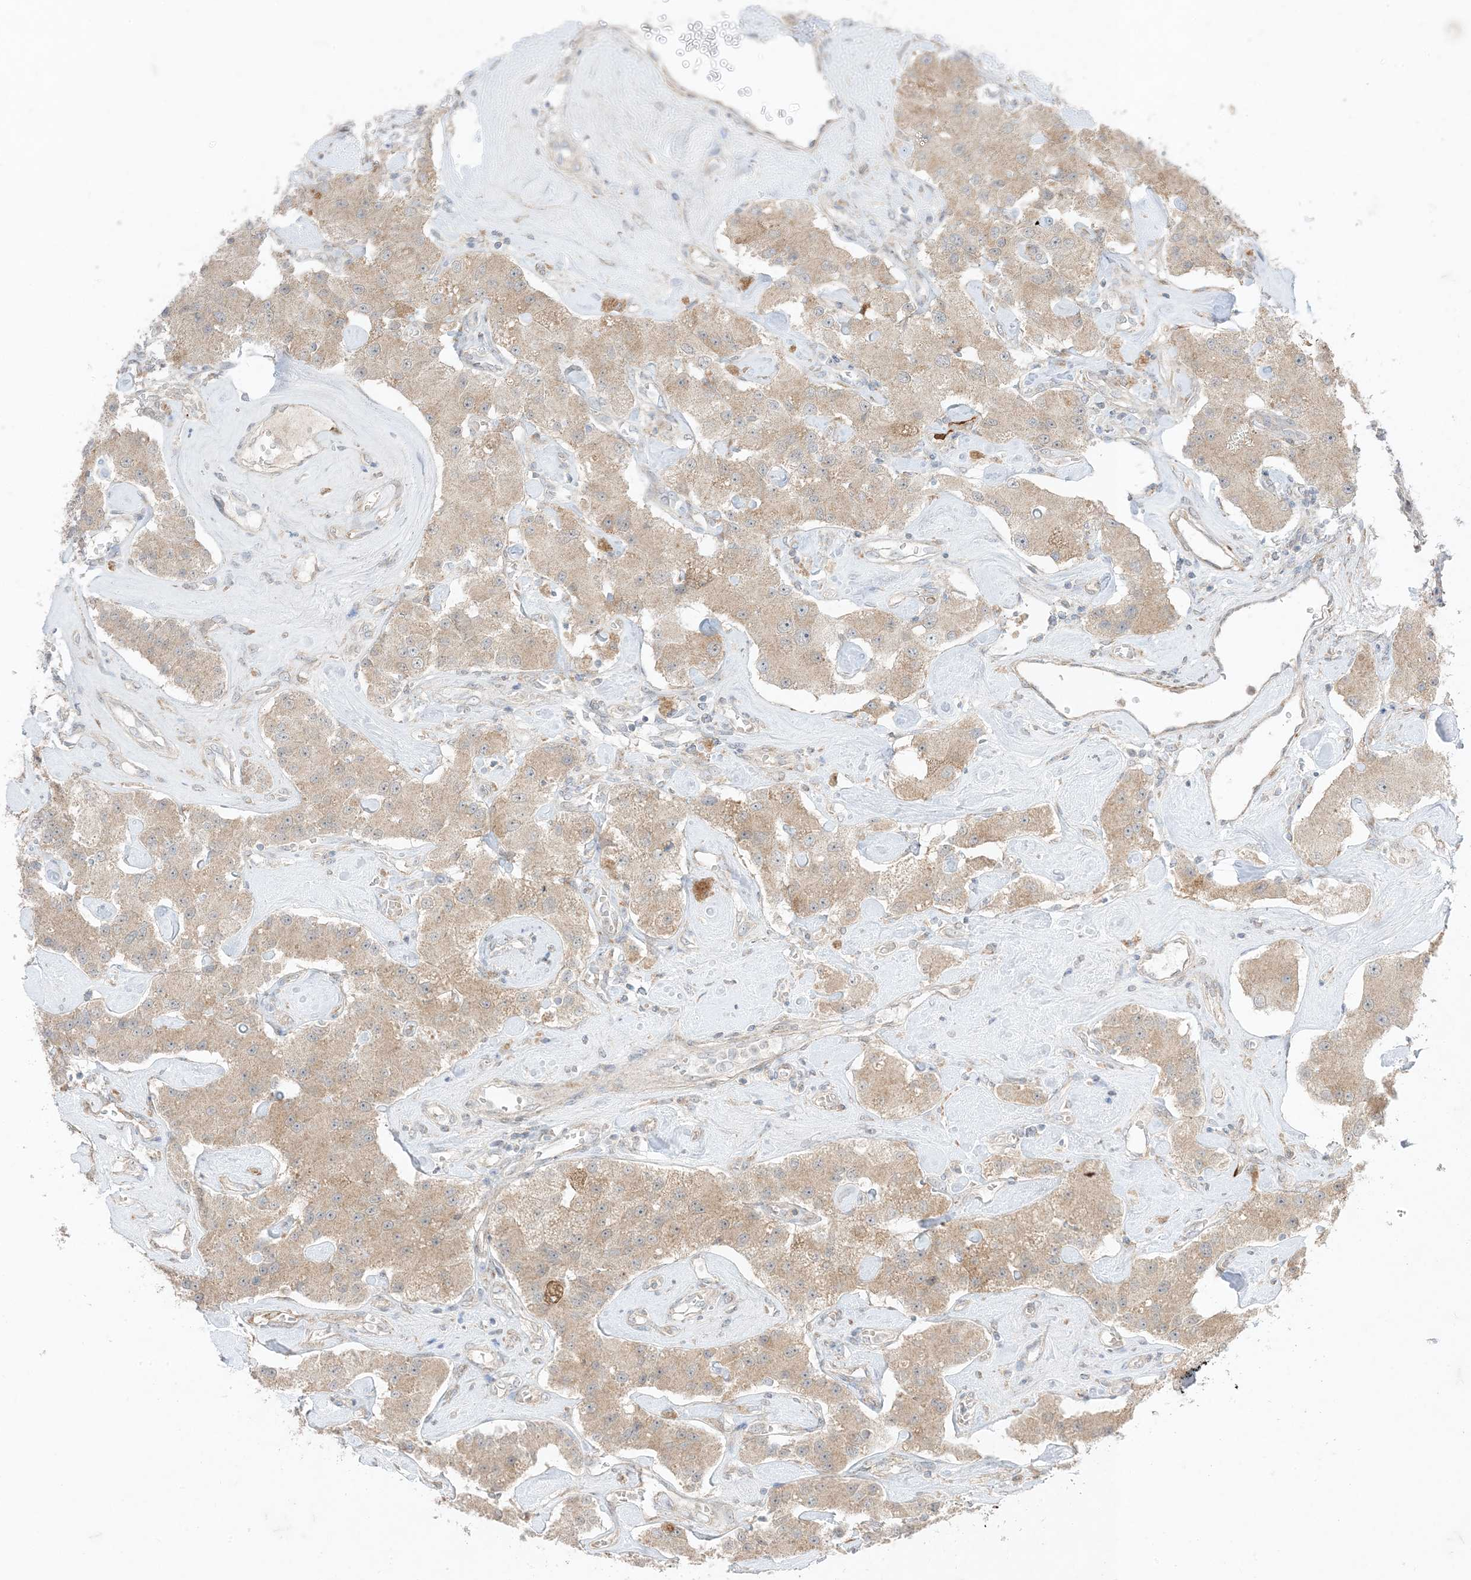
{"staining": {"intensity": "weak", "quantity": ">75%", "location": "cytoplasmic/membranous"}, "tissue": "carcinoid", "cell_type": "Tumor cells", "image_type": "cancer", "snomed": [{"axis": "morphology", "description": "Carcinoid, malignant, NOS"}, {"axis": "topography", "description": "Pancreas"}], "caption": "Human carcinoid stained with a protein marker demonstrates weak staining in tumor cells.", "gene": "ODC1", "patient": {"sex": "male", "age": 41}}